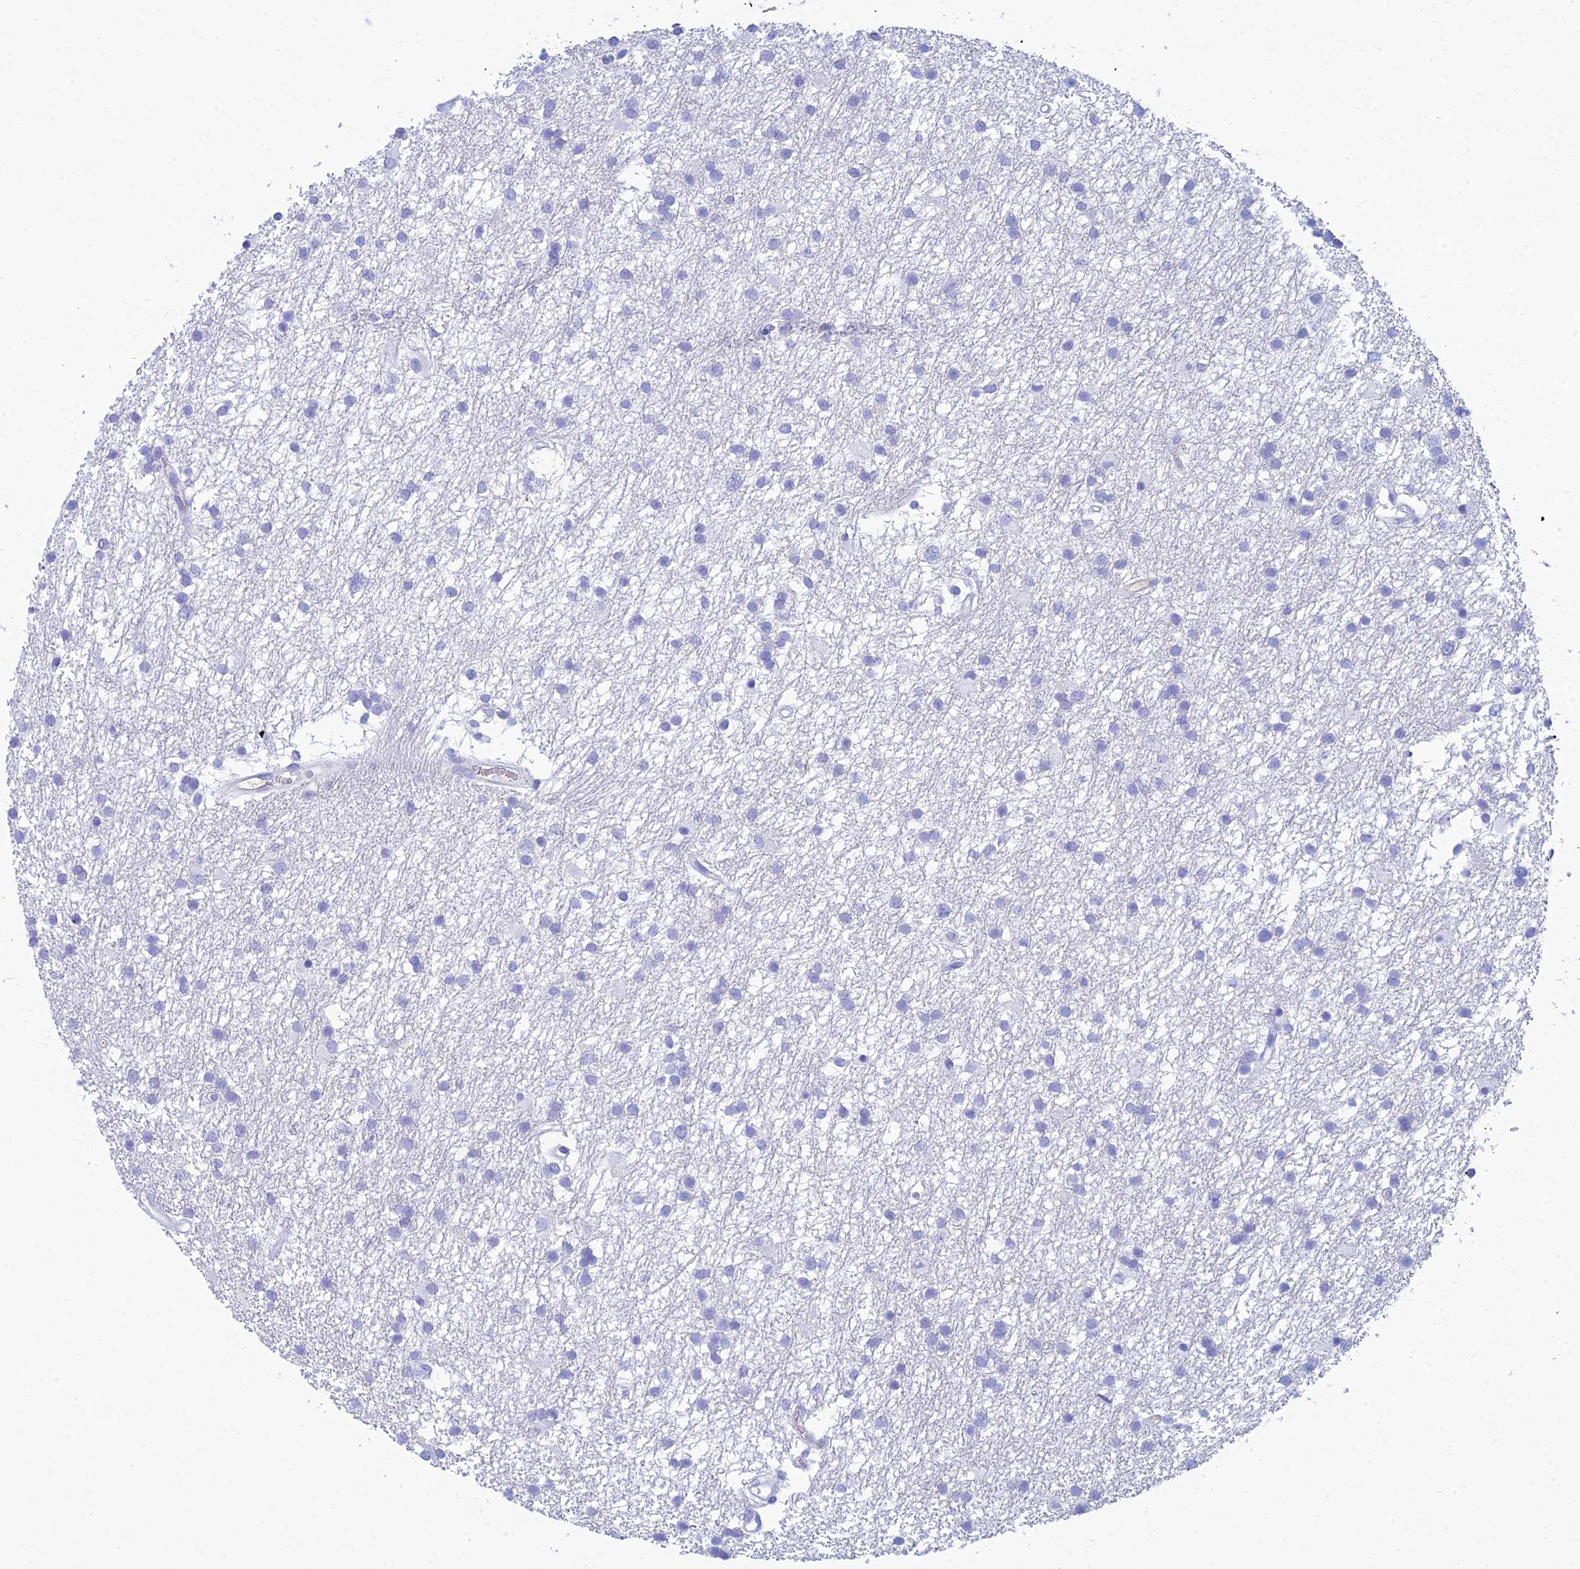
{"staining": {"intensity": "negative", "quantity": "none", "location": "none"}, "tissue": "glioma", "cell_type": "Tumor cells", "image_type": "cancer", "snomed": [{"axis": "morphology", "description": "Glioma, malignant, High grade"}, {"axis": "topography", "description": "Brain"}], "caption": "Immunohistochemistry of human glioma demonstrates no staining in tumor cells.", "gene": "REG1A", "patient": {"sex": "male", "age": 77}}